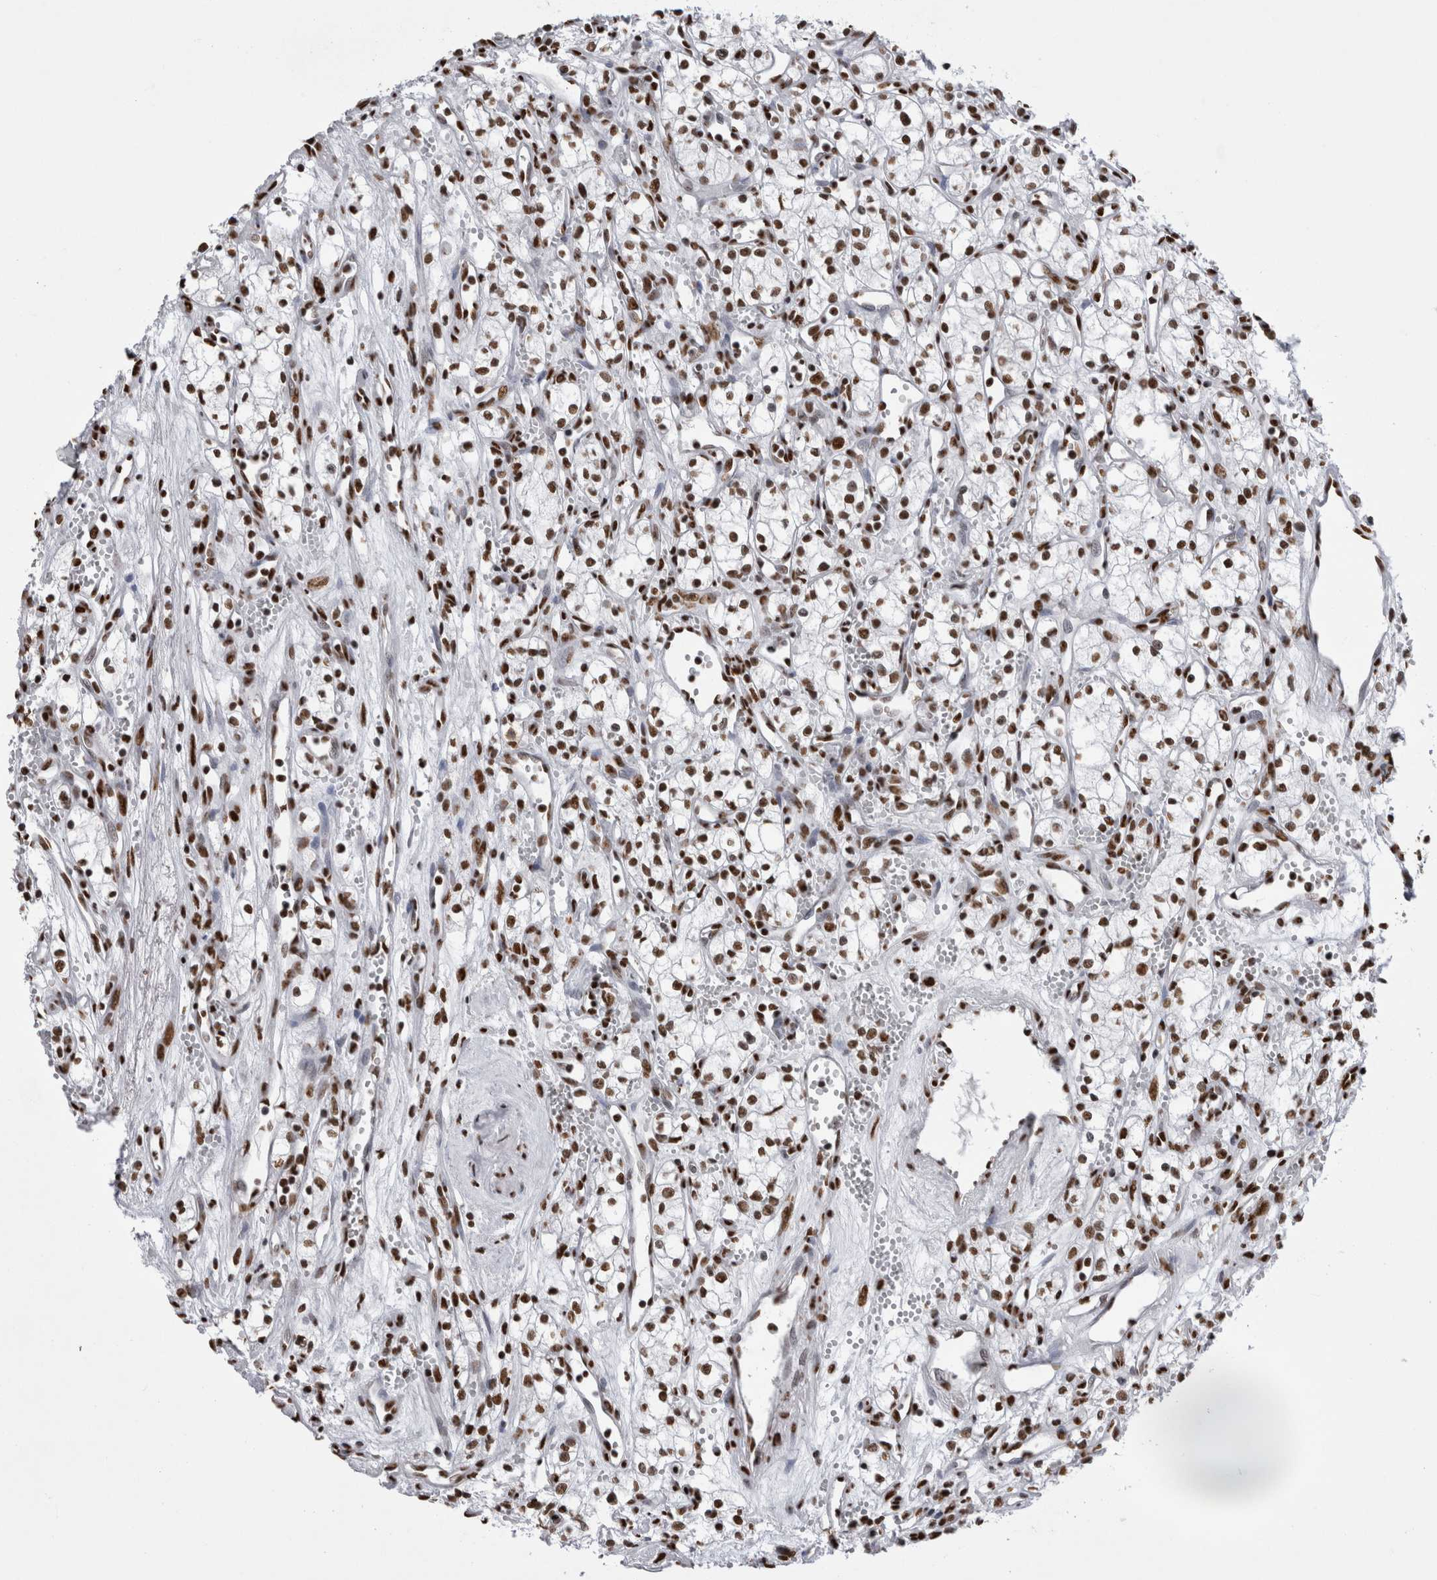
{"staining": {"intensity": "moderate", "quantity": ">75%", "location": "nuclear"}, "tissue": "renal cancer", "cell_type": "Tumor cells", "image_type": "cancer", "snomed": [{"axis": "morphology", "description": "Adenocarcinoma, NOS"}, {"axis": "topography", "description": "Kidney"}], "caption": "The histopathology image demonstrates immunohistochemical staining of renal cancer (adenocarcinoma). There is moderate nuclear positivity is appreciated in approximately >75% of tumor cells.", "gene": "ALPK3", "patient": {"sex": "male", "age": 59}}